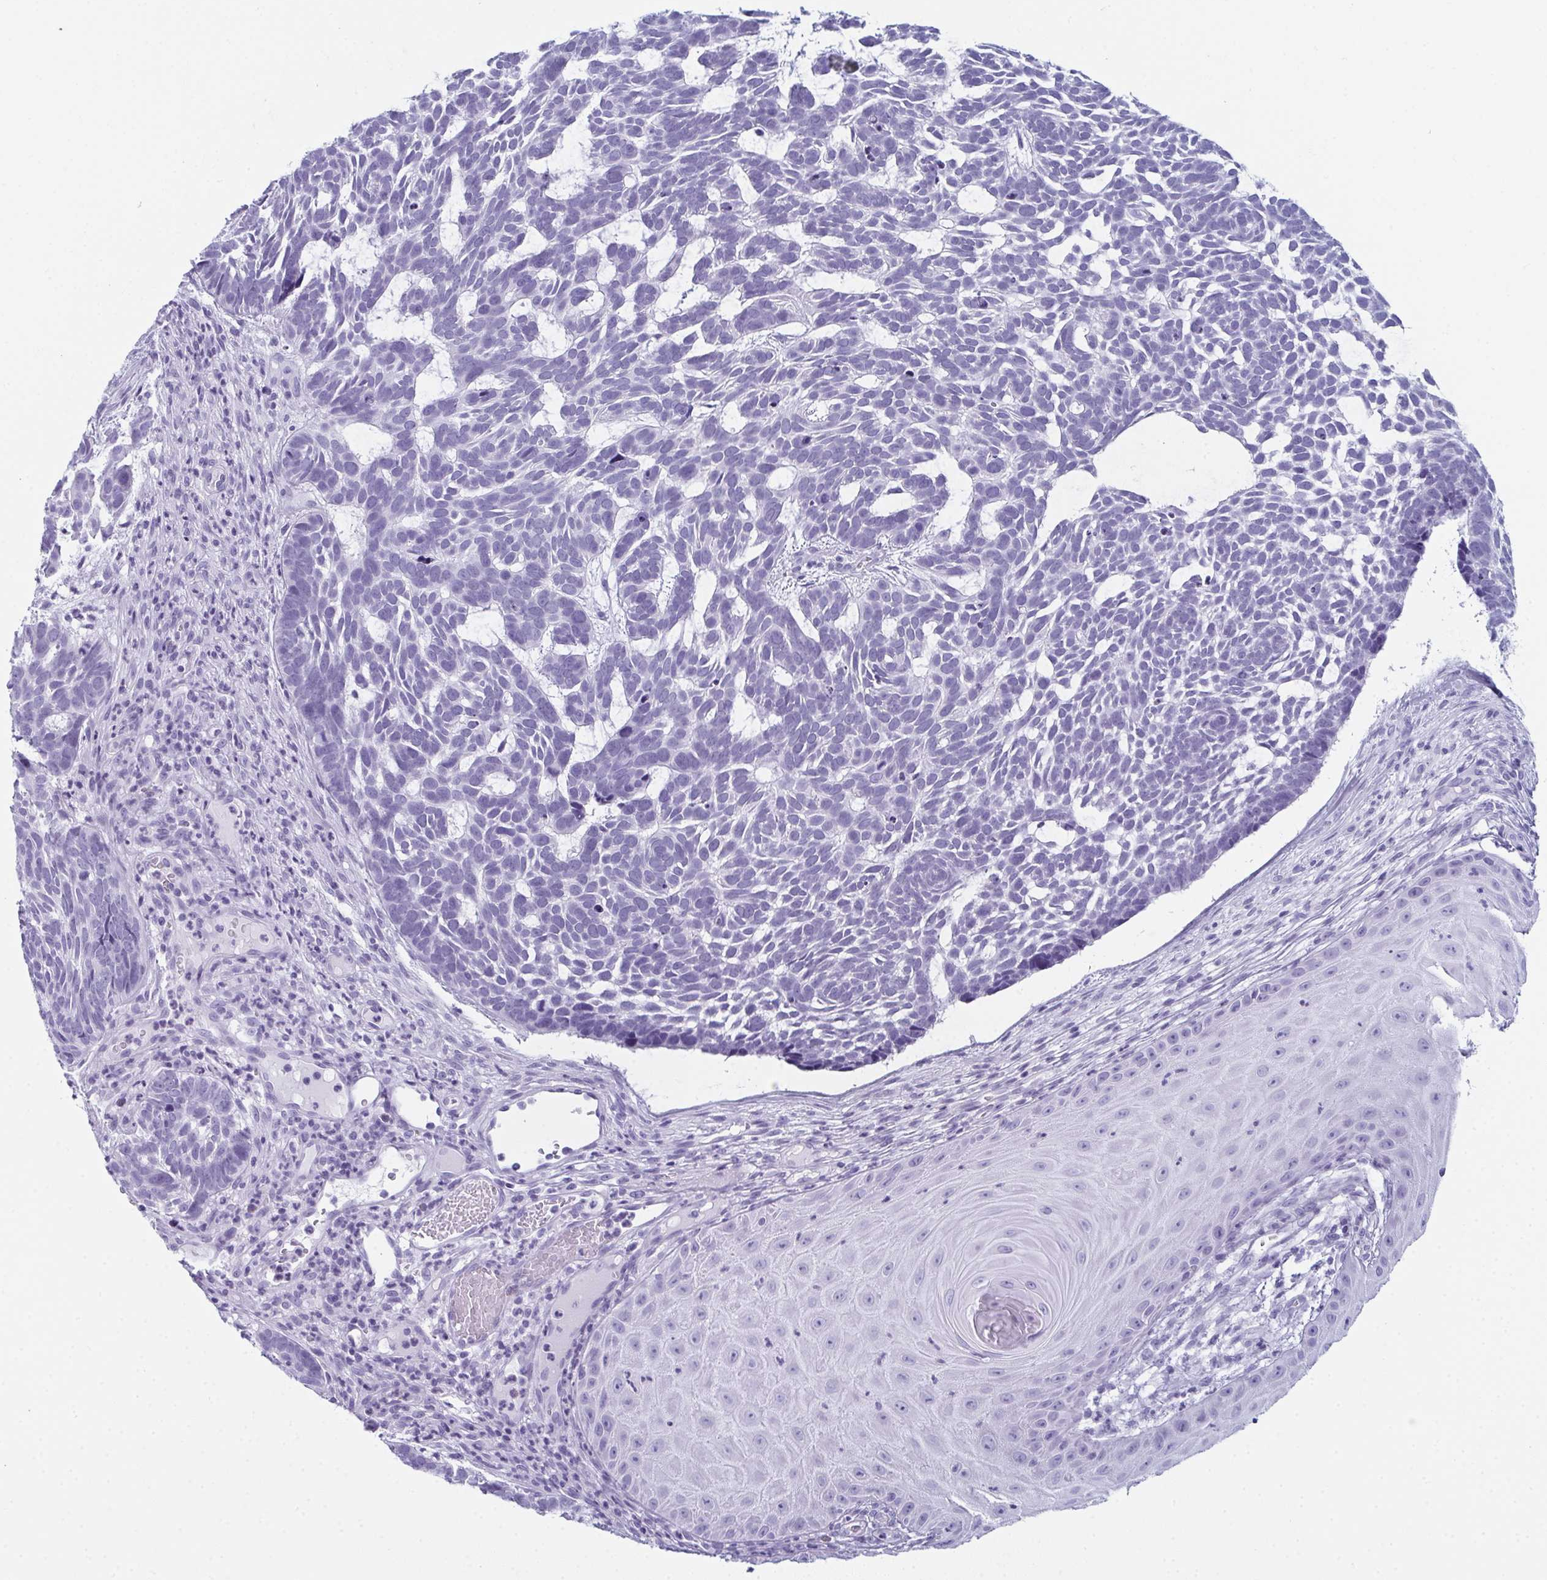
{"staining": {"intensity": "negative", "quantity": "none", "location": "none"}, "tissue": "skin cancer", "cell_type": "Tumor cells", "image_type": "cancer", "snomed": [{"axis": "morphology", "description": "Basal cell carcinoma"}, {"axis": "topography", "description": "Skin"}], "caption": "Skin cancer (basal cell carcinoma) was stained to show a protein in brown. There is no significant positivity in tumor cells. (DAB immunohistochemistry visualized using brightfield microscopy, high magnification).", "gene": "ENKUR", "patient": {"sex": "male", "age": 78}}